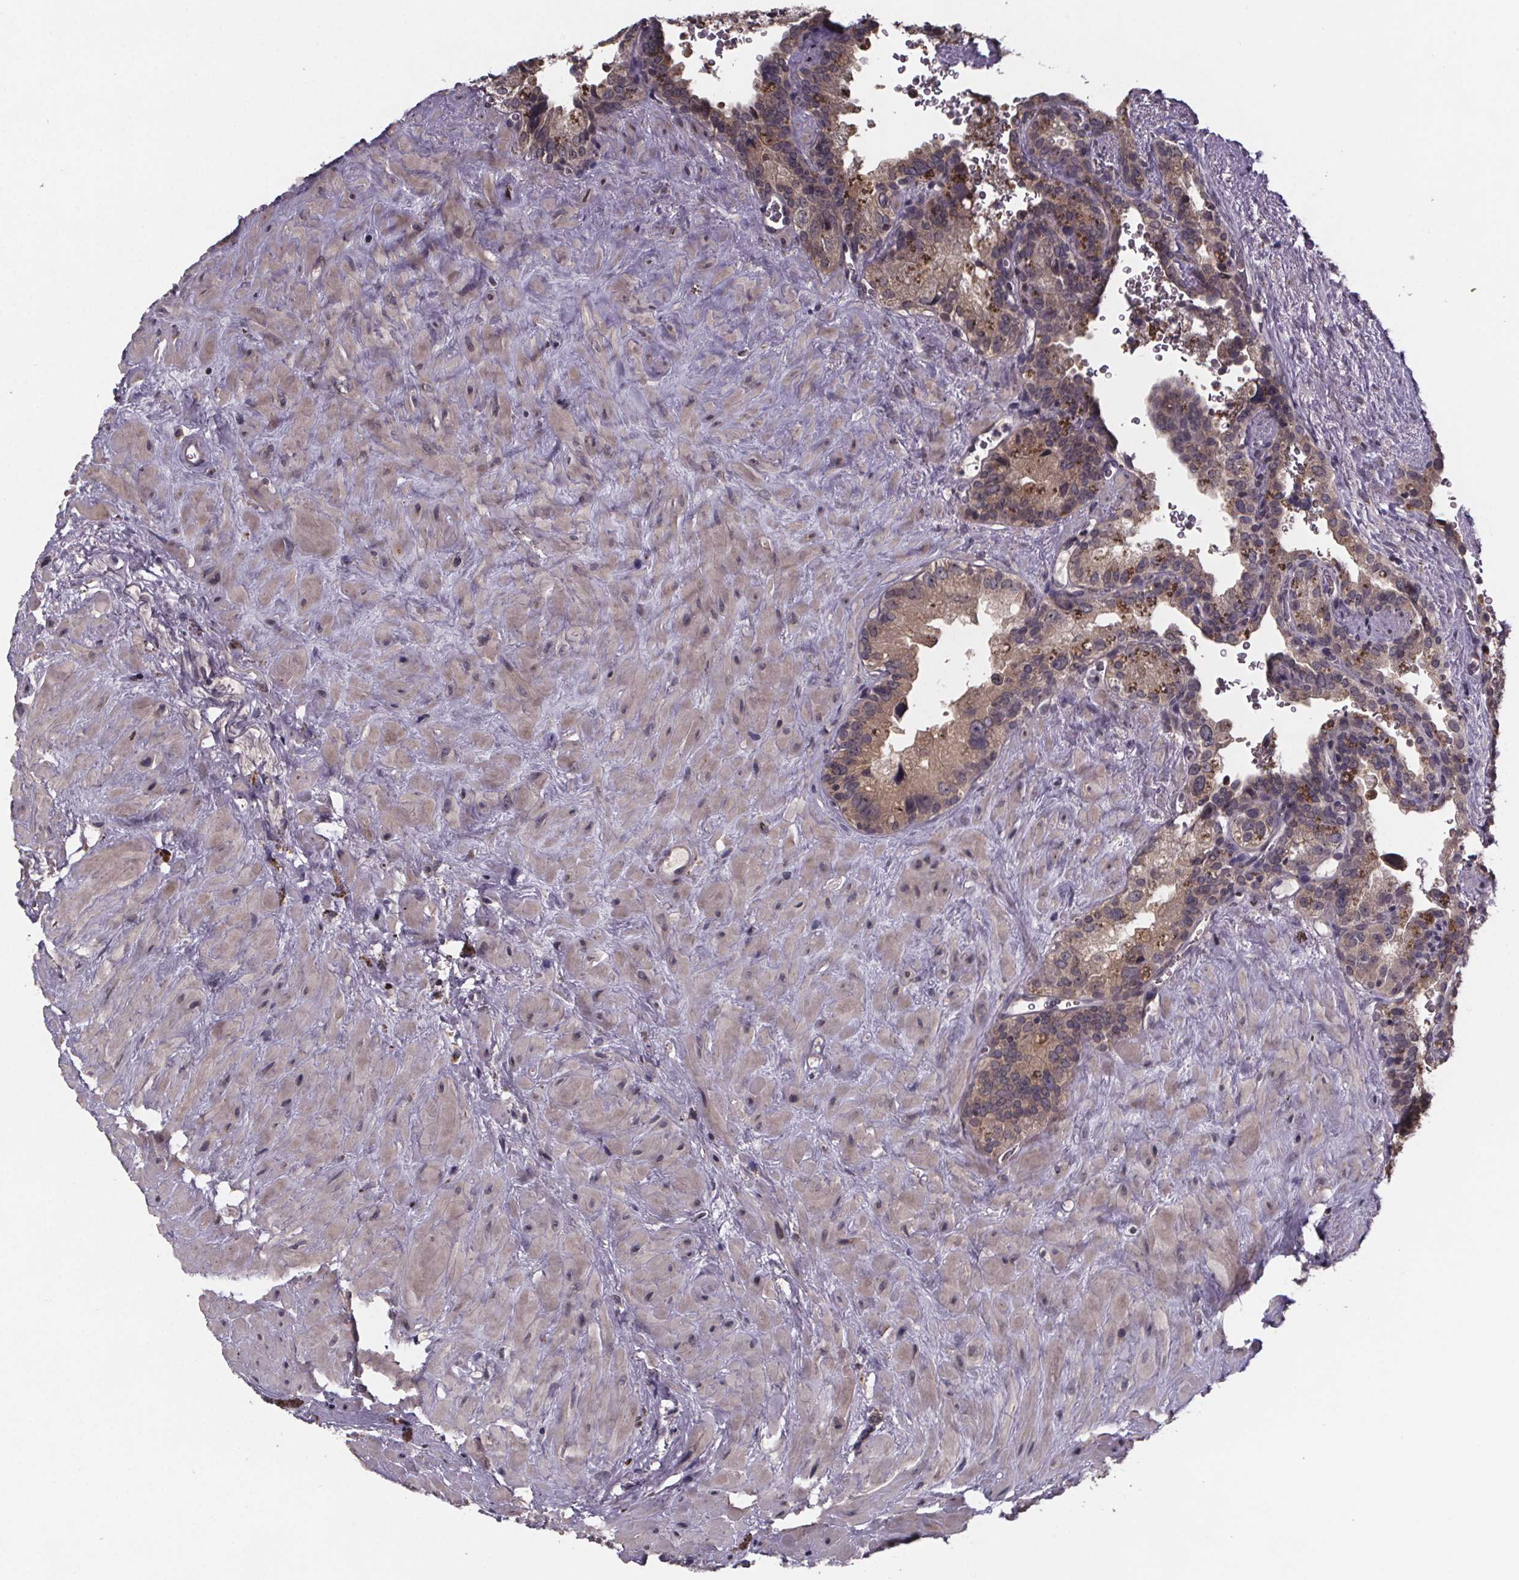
{"staining": {"intensity": "weak", "quantity": ">75%", "location": "cytoplasmic/membranous"}, "tissue": "seminal vesicle", "cell_type": "Glandular cells", "image_type": "normal", "snomed": [{"axis": "morphology", "description": "Normal tissue, NOS"}, {"axis": "topography", "description": "Prostate"}, {"axis": "topography", "description": "Seminal veicle"}], "caption": "Immunohistochemistry (DAB (3,3'-diaminobenzidine)) staining of benign seminal vesicle reveals weak cytoplasmic/membranous protein expression in approximately >75% of glandular cells. (Brightfield microscopy of DAB IHC at high magnification).", "gene": "SAT1", "patient": {"sex": "male", "age": 71}}